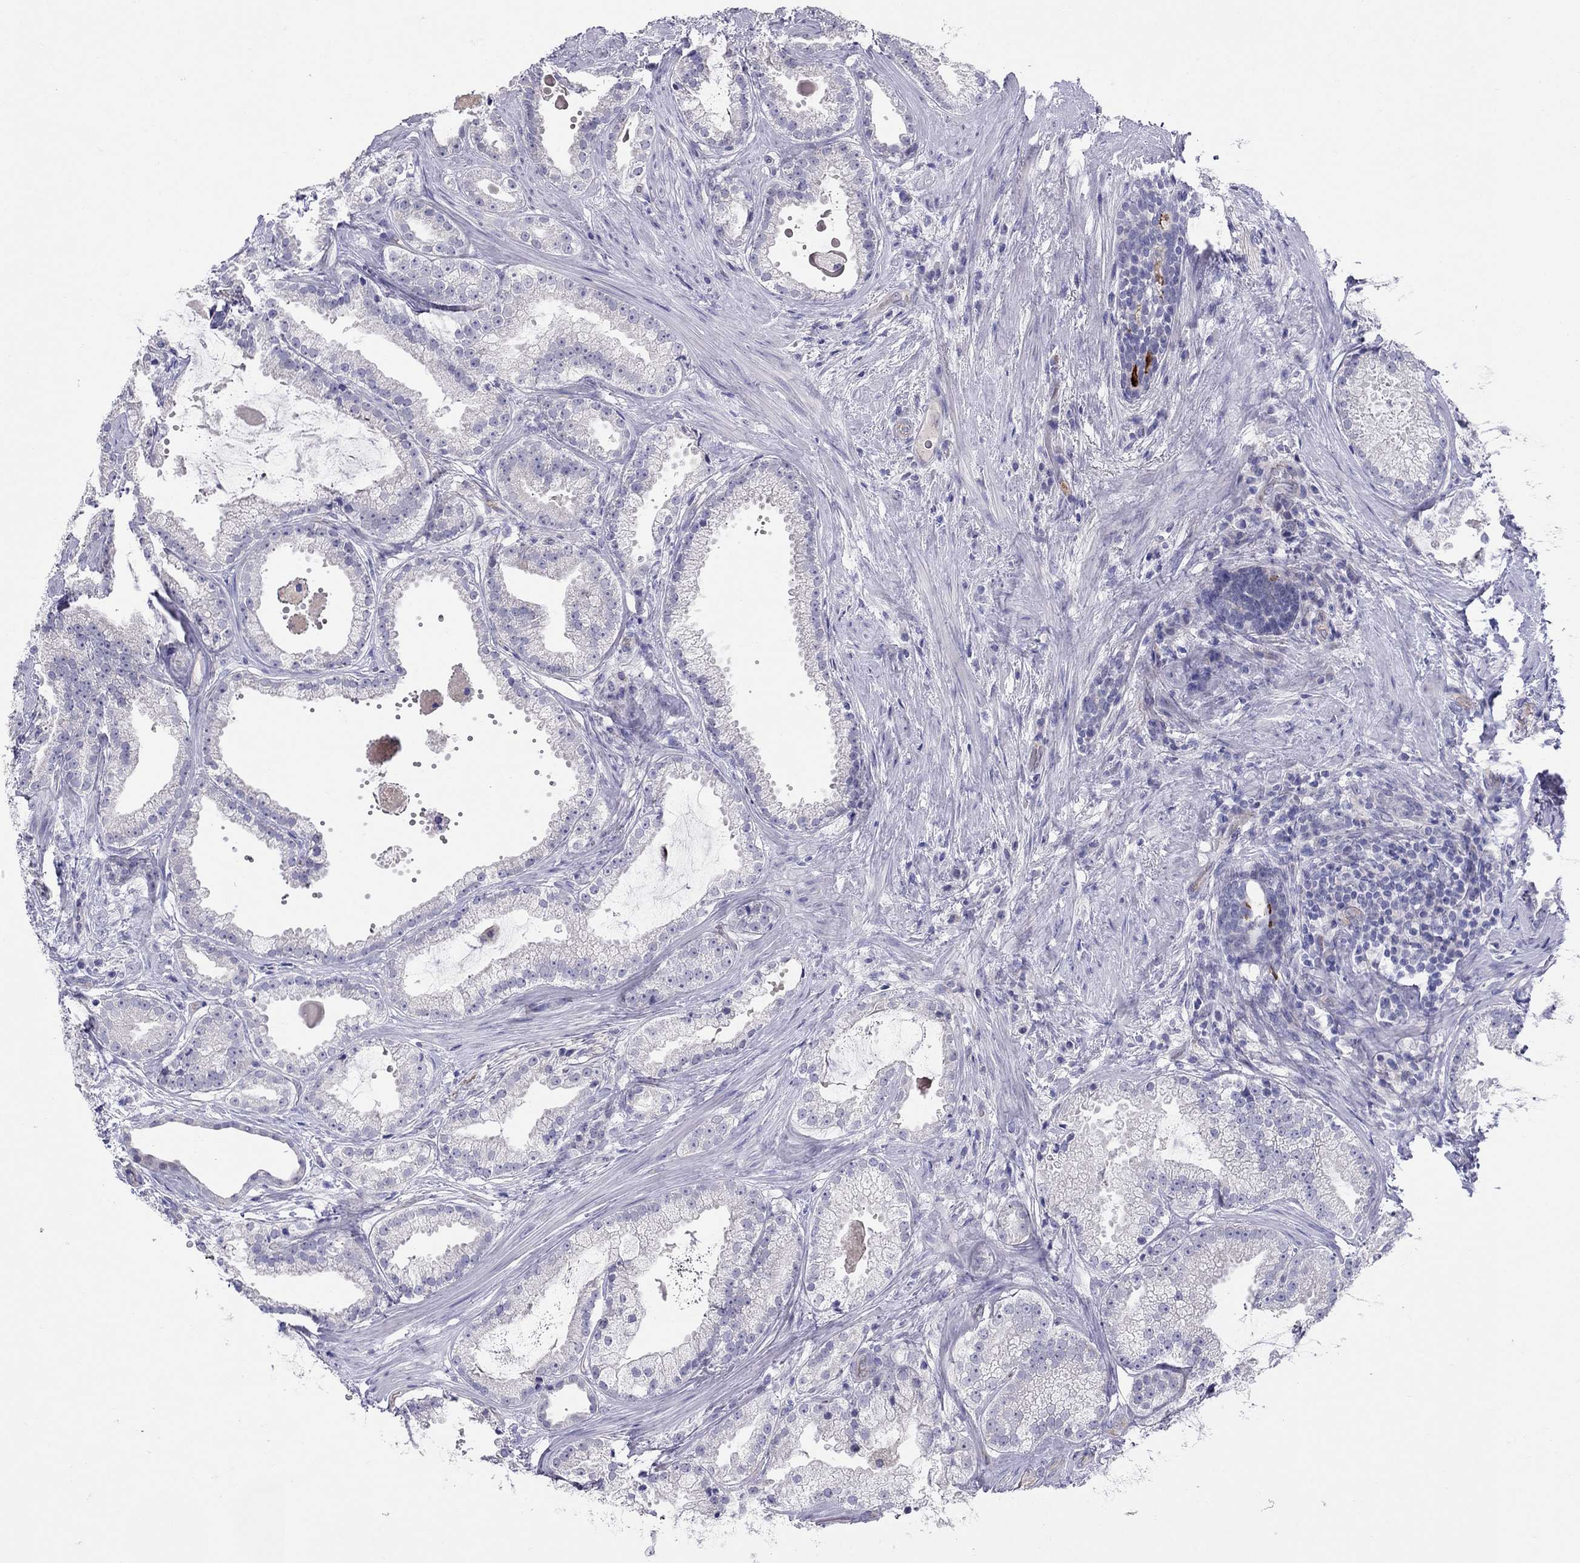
{"staining": {"intensity": "negative", "quantity": "none", "location": "none"}, "tissue": "prostate cancer", "cell_type": "Tumor cells", "image_type": "cancer", "snomed": [{"axis": "morphology", "description": "Adenocarcinoma, NOS"}, {"axis": "morphology", "description": "Adenocarcinoma, High grade"}, {"axis": "topography", "description": "Prostate"}], "caption": "Prostate cancer was stained to show a protein in brown. There is no significant positivity in tumor cells.", "gene": "SPINT4", "patient": {"sex": "male", "age": 64}}